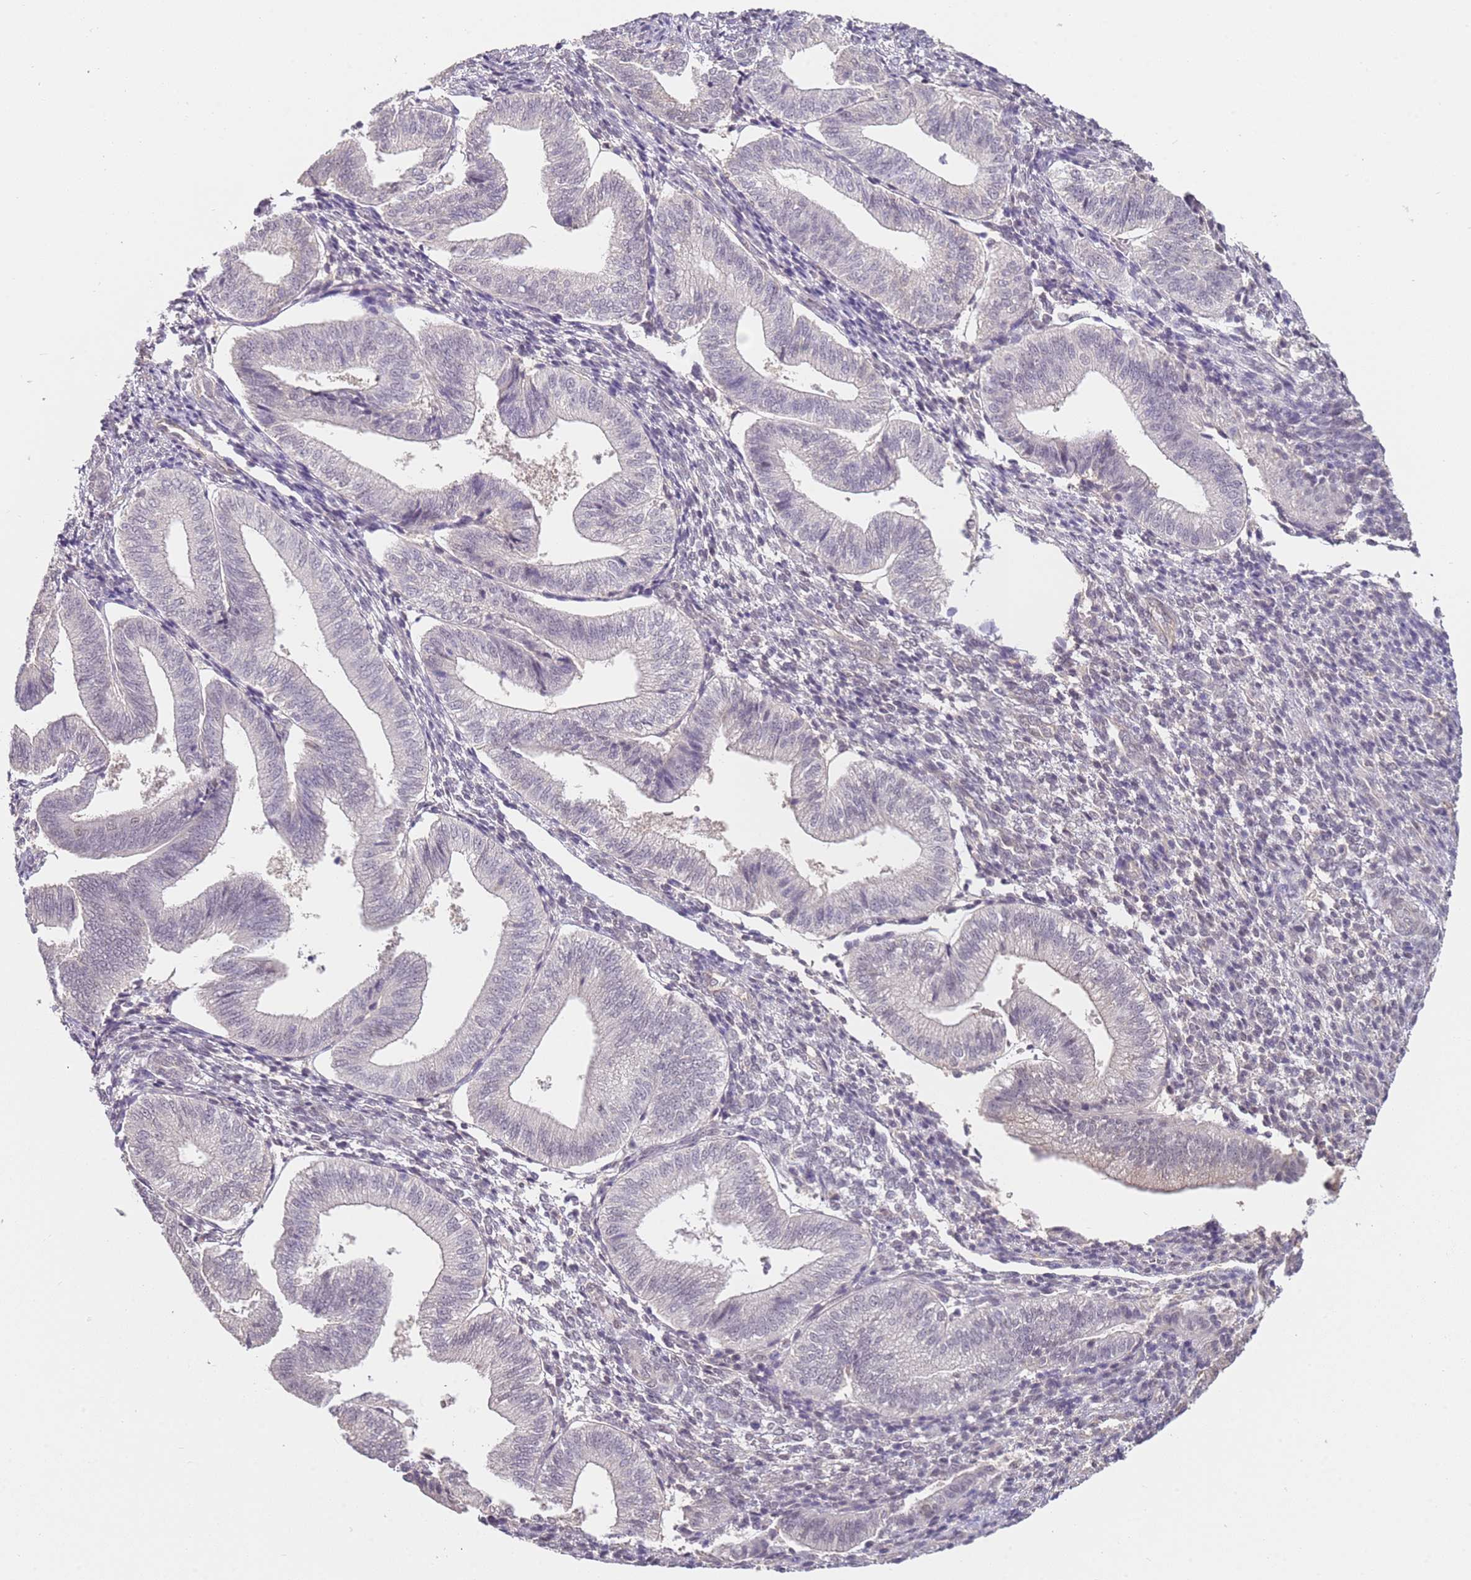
{"staining": {"intensity": "negative", "quantity": "none", "location": "none"}, "tissue": "endometrium", "cell_type": "Cells in endometrial stroma", "image_type": "normal", "snomed": [{"axis": "morphology", "description": "Normal tissue, NOS"}, {"axis": "topography", "description": "Endometrium"}], "caption": "Endometrium was stained to show a protein in brown. There is no significant positivity in cells in endometrial stroma. The staining is performed using DAB brown chromogen with nuclei counter-stained in using hematoxylin.", "gene": "WDR93", "patient": {"sex": "female", "age": 34}}